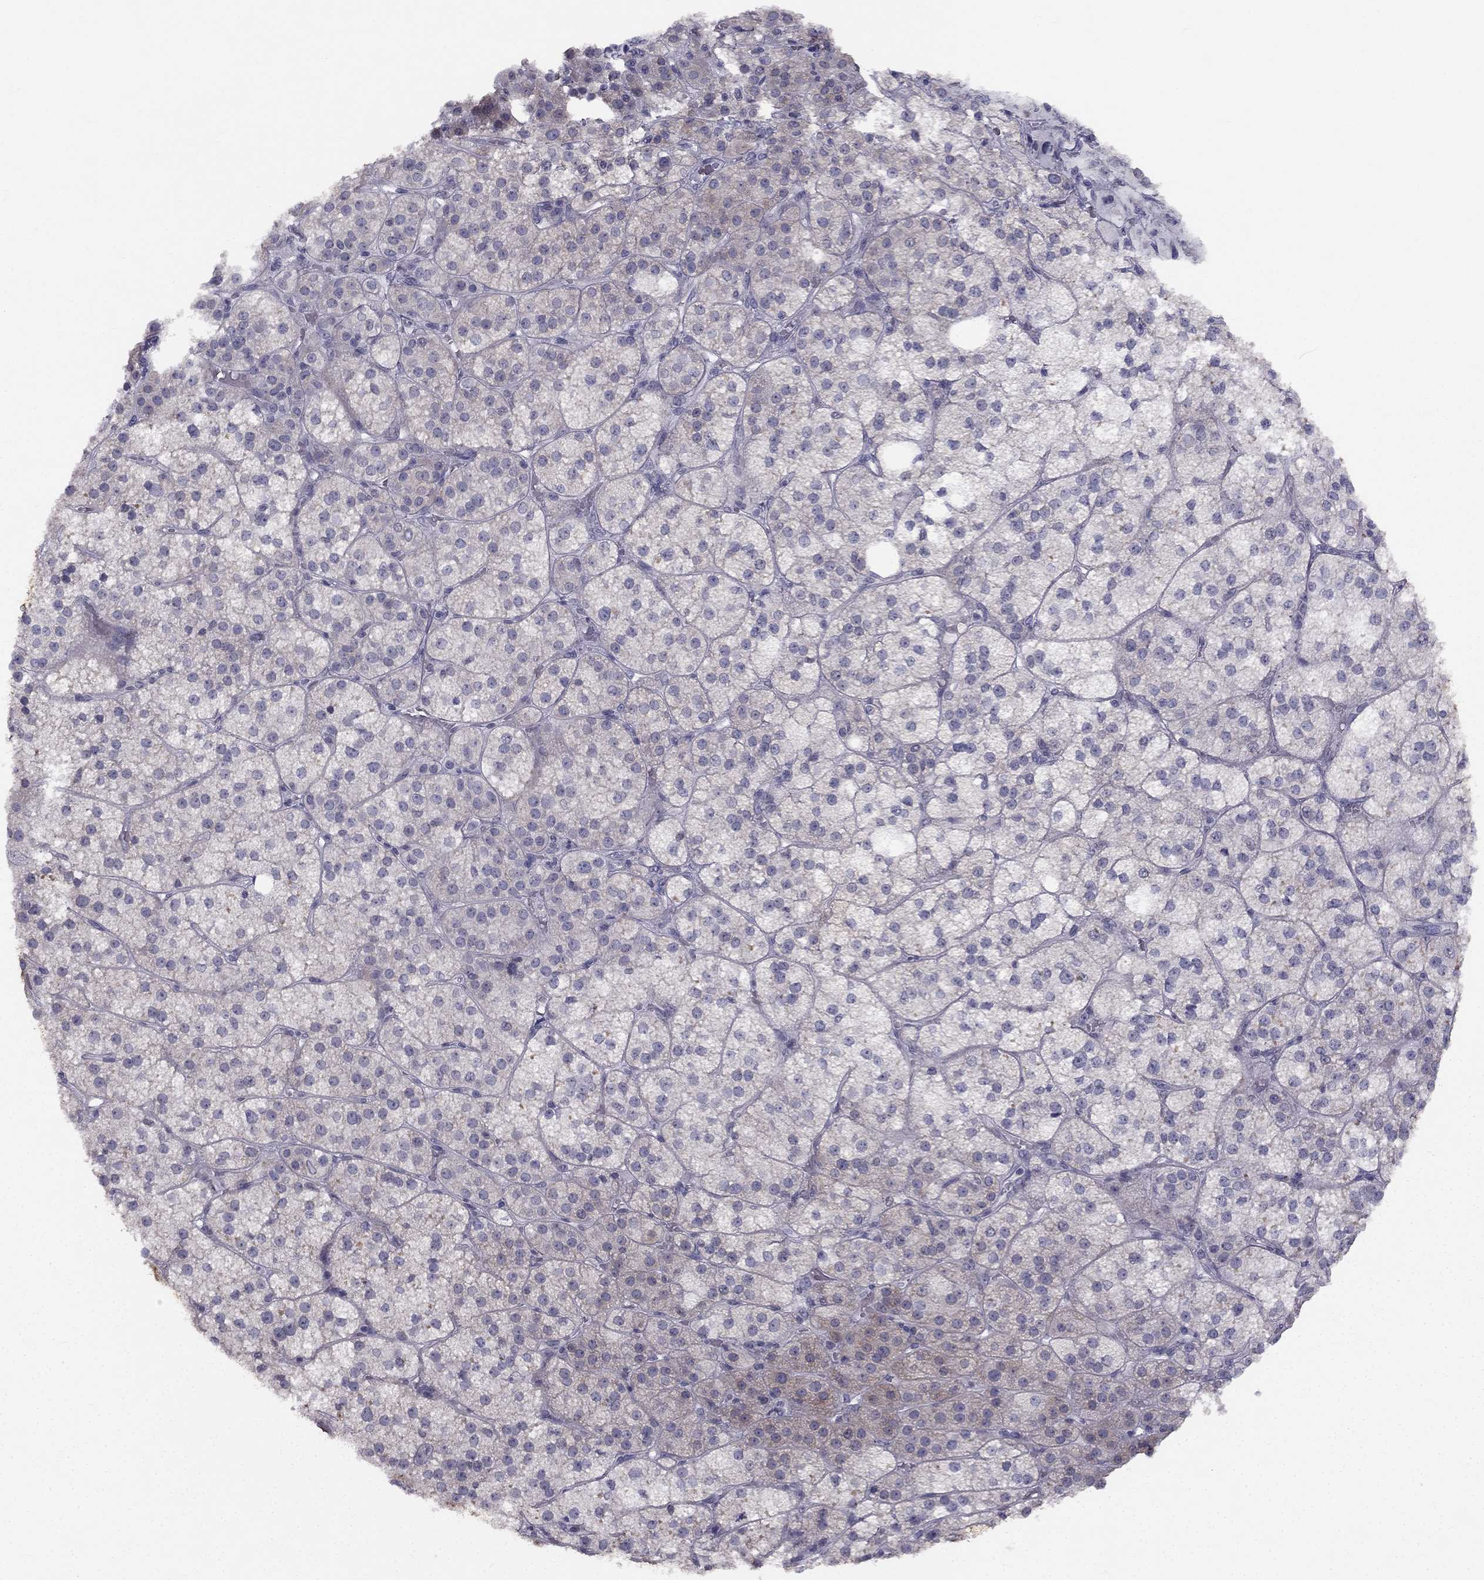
{"staining": {"intensity": "weak", "quantity": "<25%", "location": "cytoplasmic/membranous"}, "tissue": "adrenal gland", "cell_type": "Glandular cells", "image_type": "normal", "snomed": [{"axis": "morphology", "description": "Normal tissue, NOS"}, {"axis": "topography", "description": "Adrenal gland"}], "caption": "The image shows no significant positivity in glandular cells of adrenal gland. (Stains: DAB (3,3'-diaminobenzidine) immunohistochemistry with hematoxylin counter stain, Microscopy: brightfield microscopy at high magnification).", "gene": "TRPS1", "patient": {"sex": "female", "age": 60}}